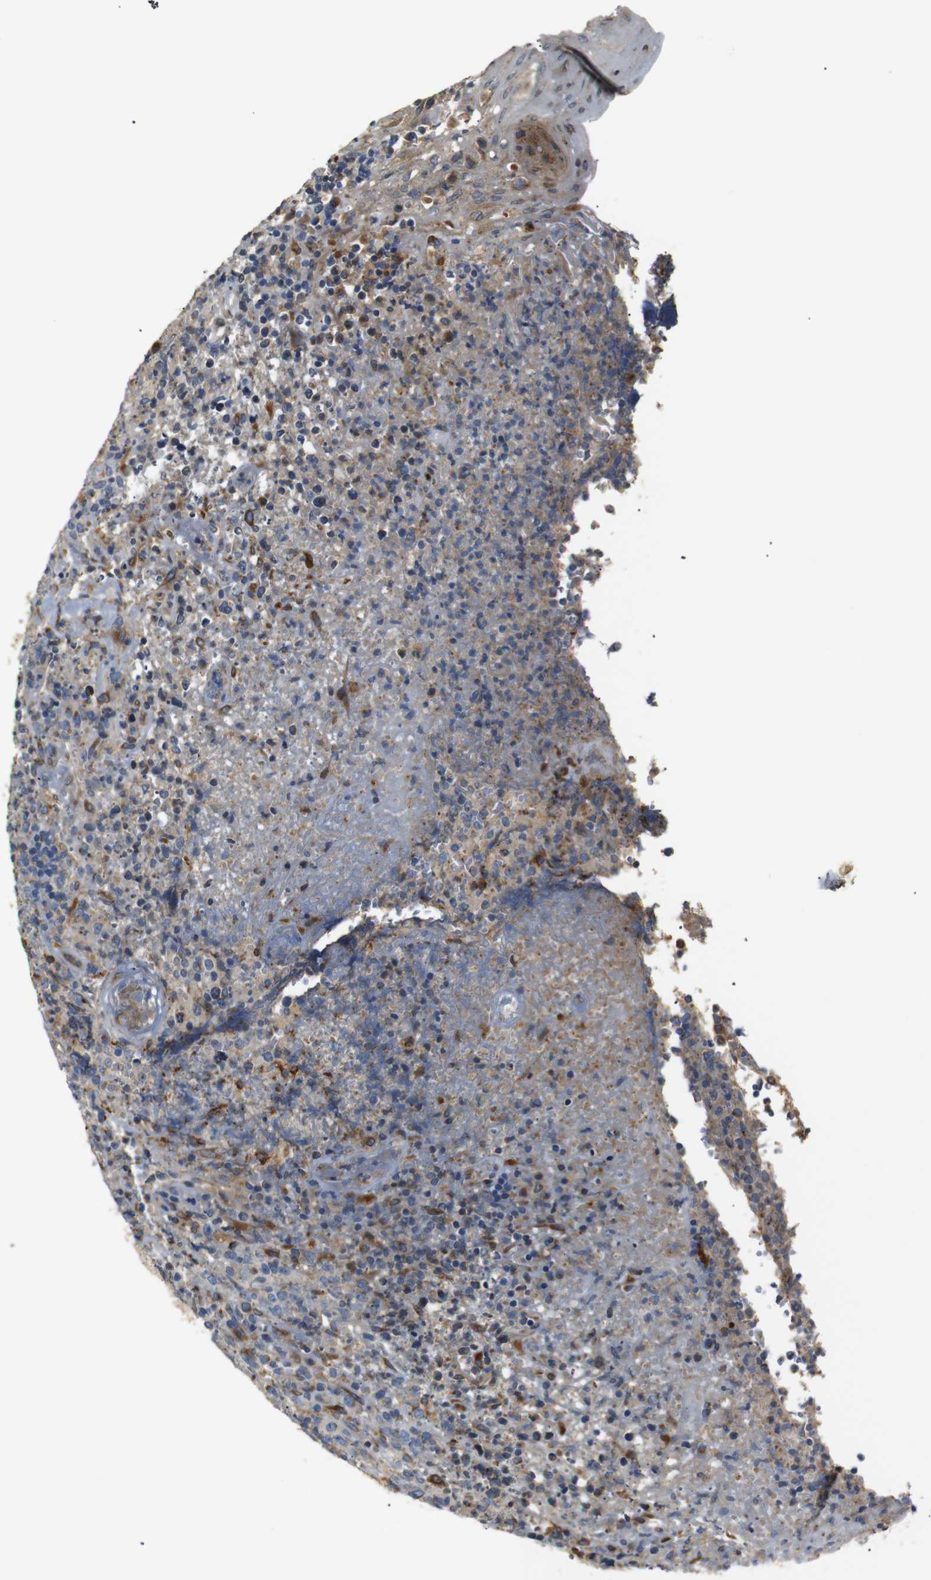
{"staining": {"intensity": "moderate", "quantity": "<25%", "location": "cytoplasmic/membranous"}, "tissue": "lymphoma", "cell_type": "Tumor cells", "image_type": "cancer", "snomed": [{"axis": "morphology", "description": "Malignant lymphoma, non-Hodgkin's type, High grade"}, {"axis": "topography", "description": "Tonsil"}], "caption": "Immunohistochemistry (DAB (3,3'-diaminobenzidine)) staining of malignant lymphoma, non-Hodgkin's type (high-grade) reveals moderate cytoplasmic/membranous protein staining in approximately <25% of tumor cells. Using DAB (brown) and hematoxylin (blue) stains, captured at high magnification using brightfield microscopy.", "gene": "TMED2", "patient": {"sex": "female", "age": 36}}